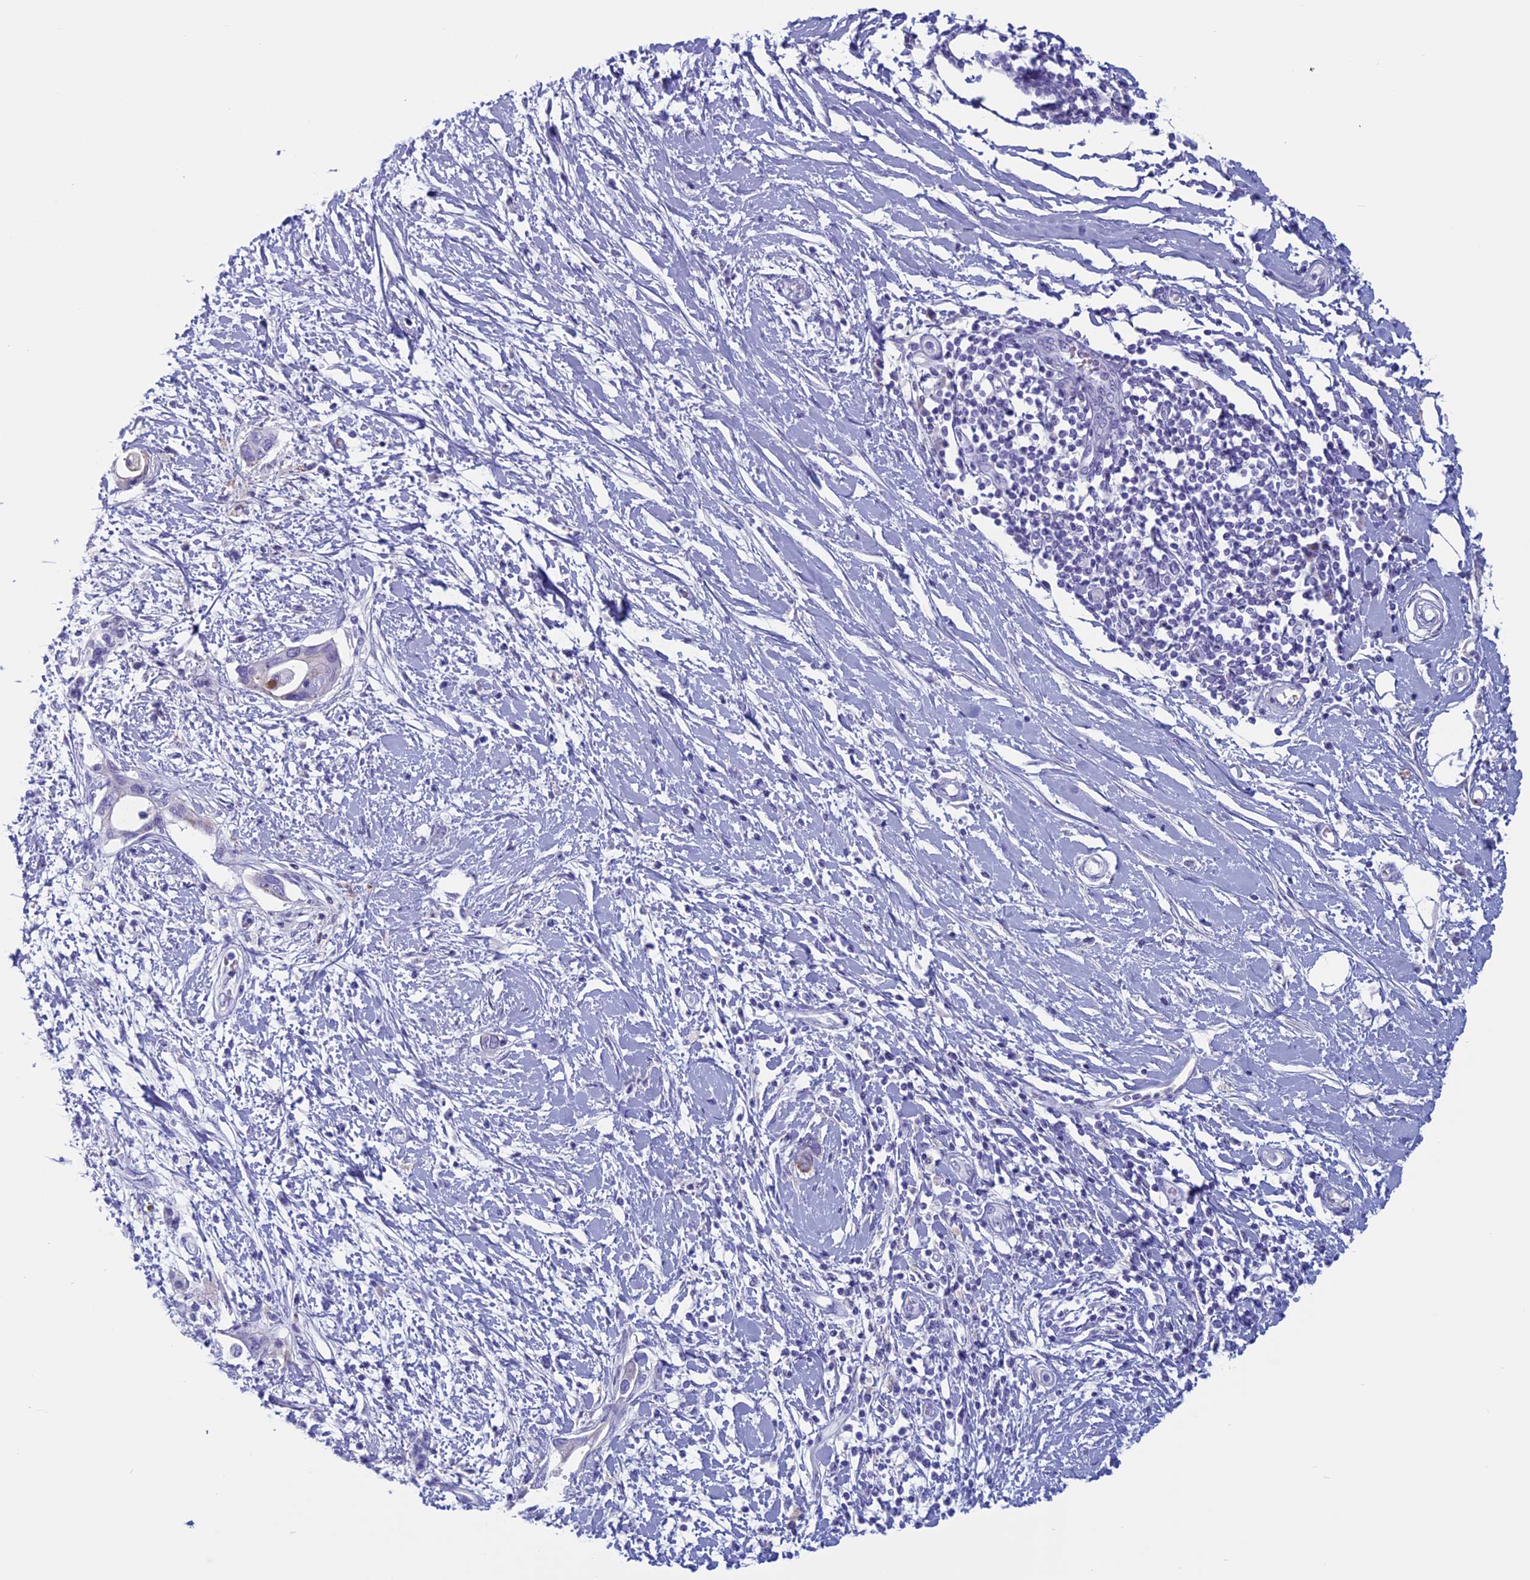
{"staining": {"intensity": "negative", "quantity": "none", "location": "none"}, "tissue": "pancreatic cancer", "cell_type": "Tumor cells", "image_type": "cancer", "snomed": [{"axis": "morphology", "description": "Normal tissue, NOS"}, {"axis": "morphology", "description": "Adenocarcinoma, NOS"}, {"axis": "topography", "description": "Pancreas"}, {"axis": "topography", "description": "Peripheral nerve tissue"}], "caption": "This is an immunohistochemistry photomicrograph of human adenocarcinoma (pancreatic). There is no expression in tumor cells.", "gene": "ANGPTL2", "patient": {"sex": "male", "age": 59}}